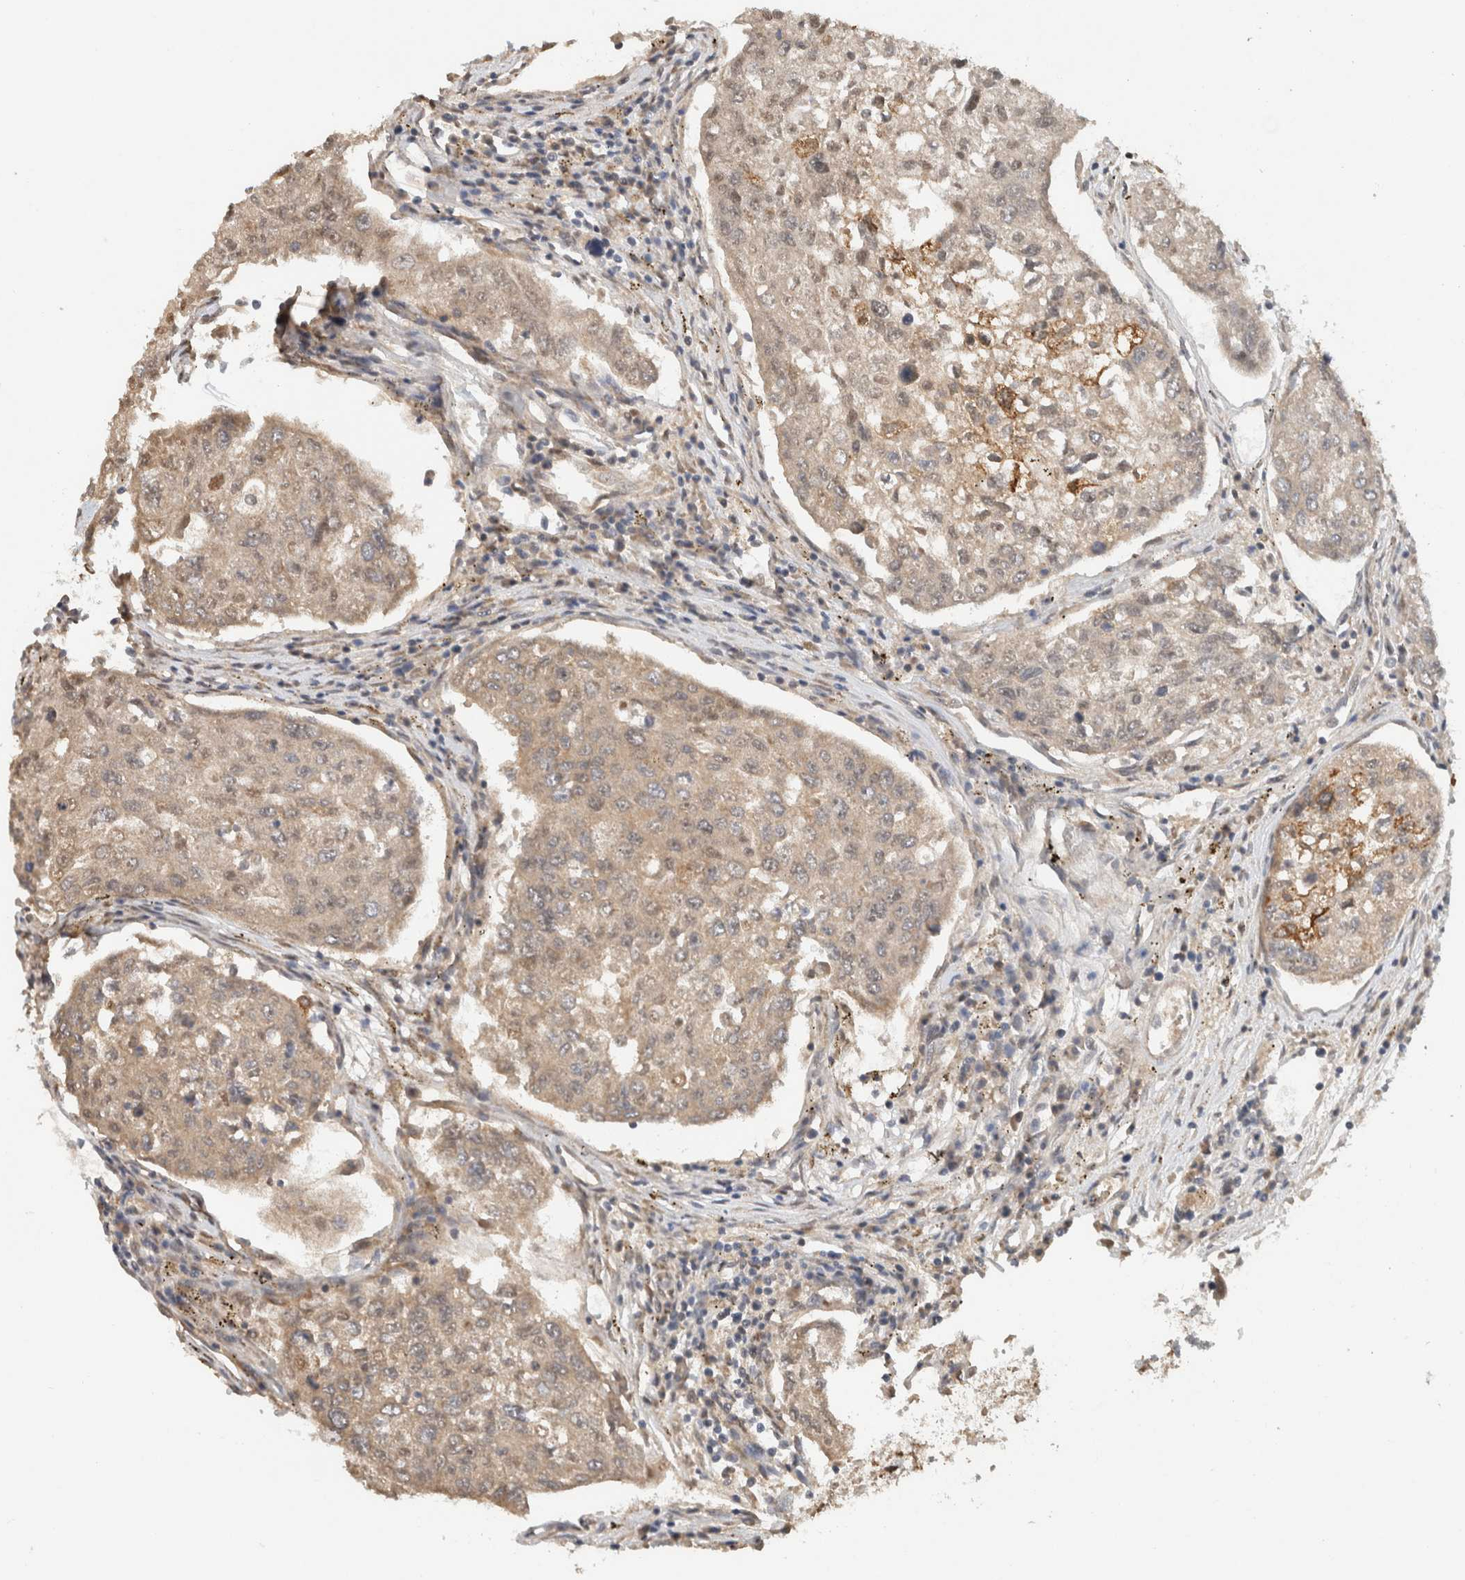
{"staining": {"intensity": "weak", "quantity": ">75%", "location": "cytoplasmic/membranous,nuclear"}, "tissue": "urothelial cancer", "cell_type": "Tumor cells", "image_type": "cancer", "snomed": [{"axis": "morphology", "description": "Urothelial carcinoma, High grade"}, {"axis": "topography", "description": "Lymph node"}, {"axis": "topography", "description": "Urinary bladder"}], "caption": "Weak cytoplasmic/membranous and nuclear expression is identified in approximately >75% of tumor cells in urothelial carcinoma (high-grade).", "gene": "DDX42", "patient": {"sex": "male", "age": 51}}